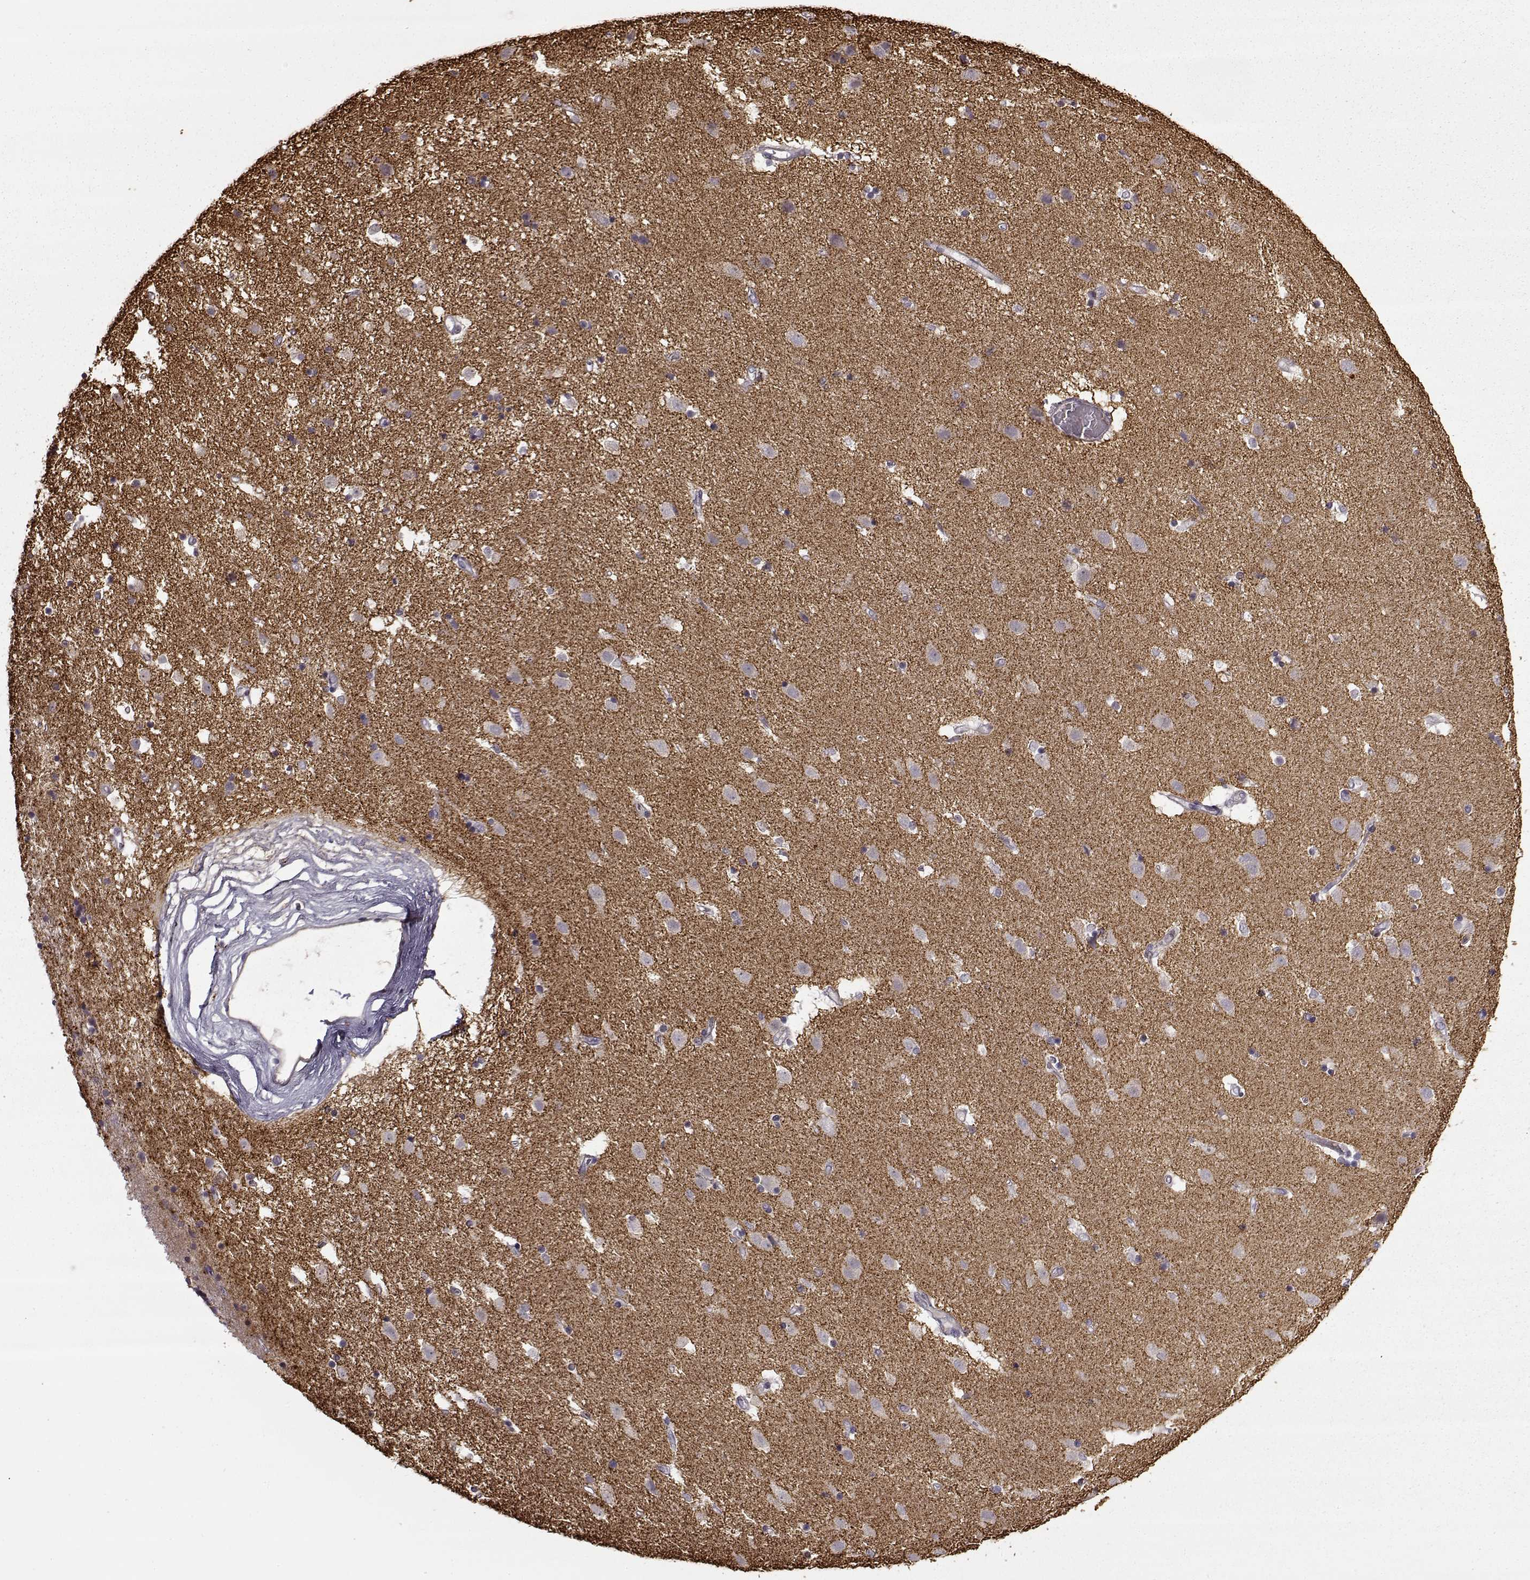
{"staining": {"intensity": "negative", "quantity": "none", "location": "none"}, "tissue": "caudate", "cell_type": "Glial cells", "image_type": "normal", "snomed": [{"axis": "morphology", "description": "Normal tissue, NOS"}, {"axis": "topography", "description": "Lateral ventricle wall"}], "caption": "High magnification brightfield microscopy of unremarkable caudate stained with DAB (brown) and counterstained with hematoxylin (blue): glial cells show no significant positivity. The staining is performed using DAB brown chromogen with nuclei counter-stained in using hematoxylin.", "gene": "SNCA", "patient": {"sex": "female", "age": 71}}